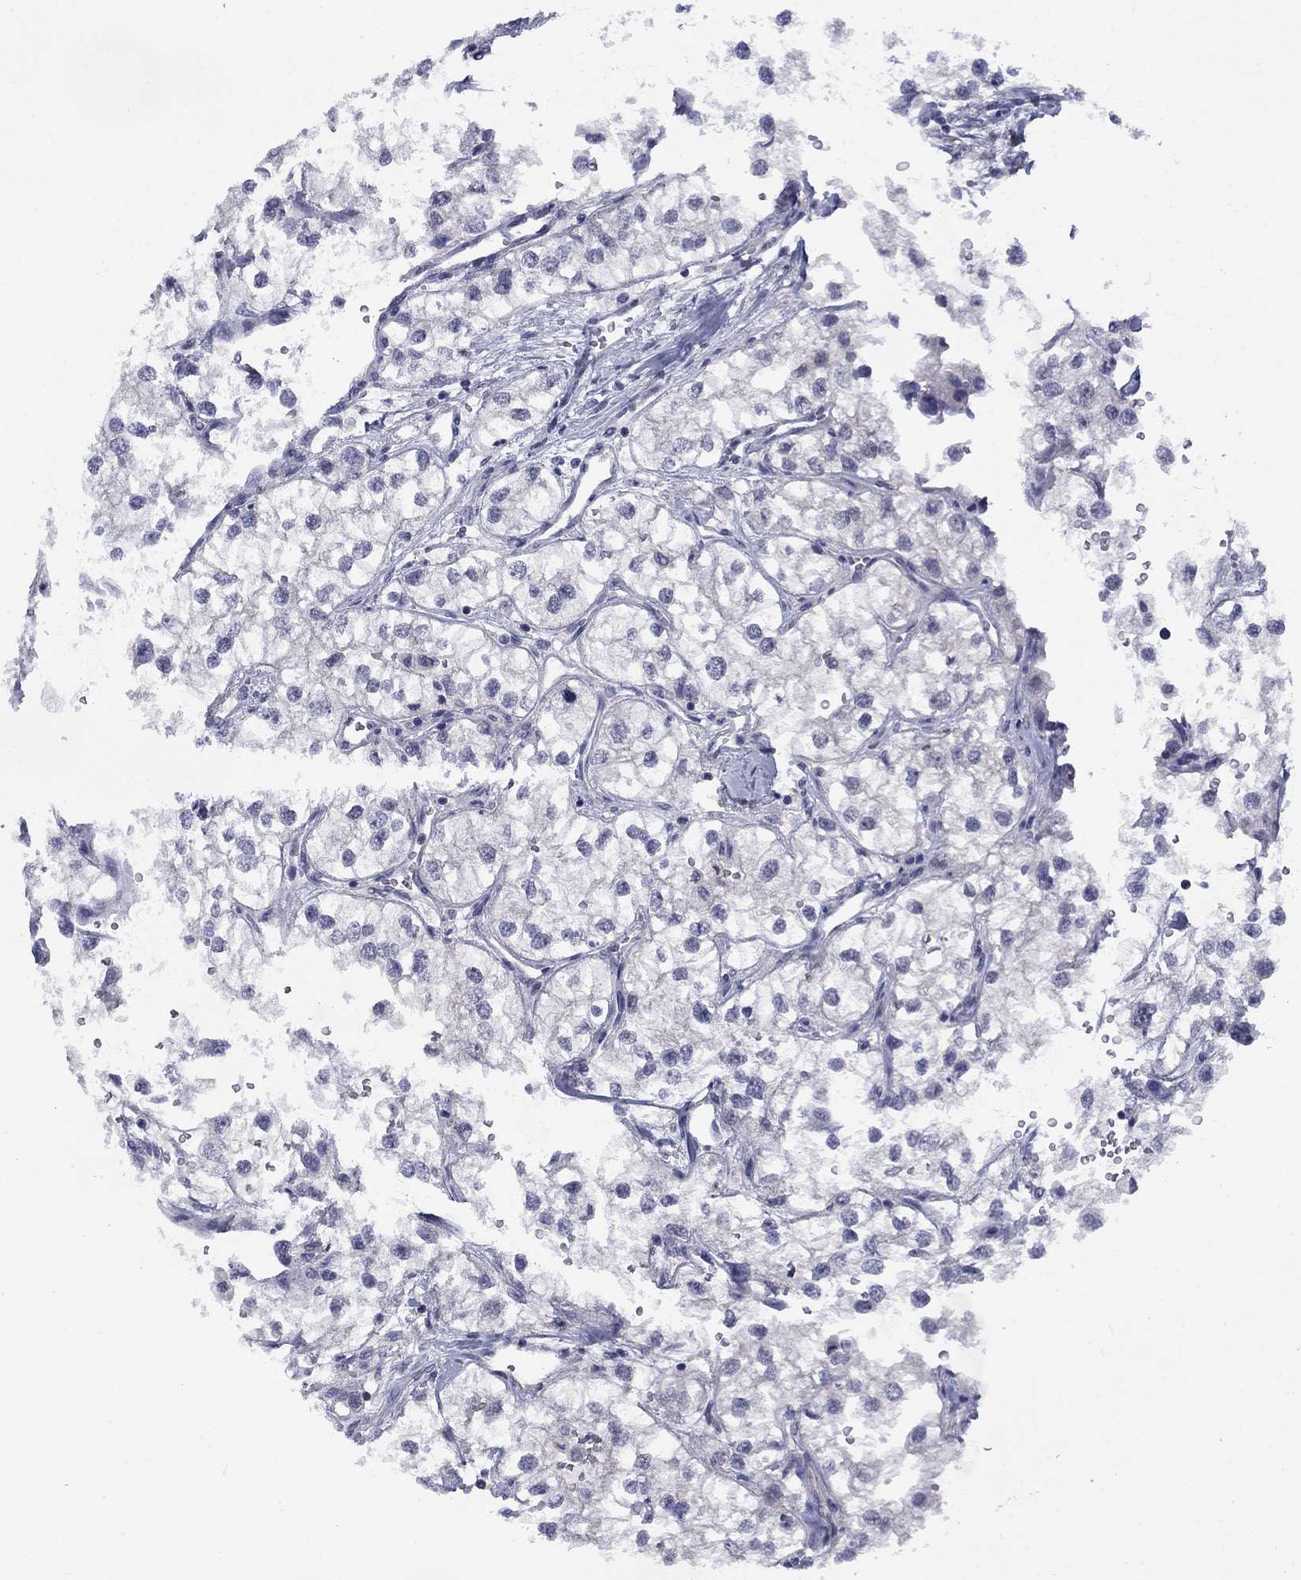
{"staining": {"intensity": "negative", "quantity": "none", "location": "none"}, "tissue": "renal cancer", "cell_type": "Tumor cells", "image_type": "cancer", "snomed": [{"axis": "morphology", "description": "Adenocarcinoma, NOS"}, {"axis": "topography", "description": "Kidney"}], "caption": "The immunohistochemistry (IHC) histopathology image has no significant positivity in tumor cells of renal cancer tissue. The staining is performed using DAB brown chromogen with nuclei counter-stained in using hematoxylin.", "gene": "CACNA1A", "patient": {"sex": "male", "age": 59}}